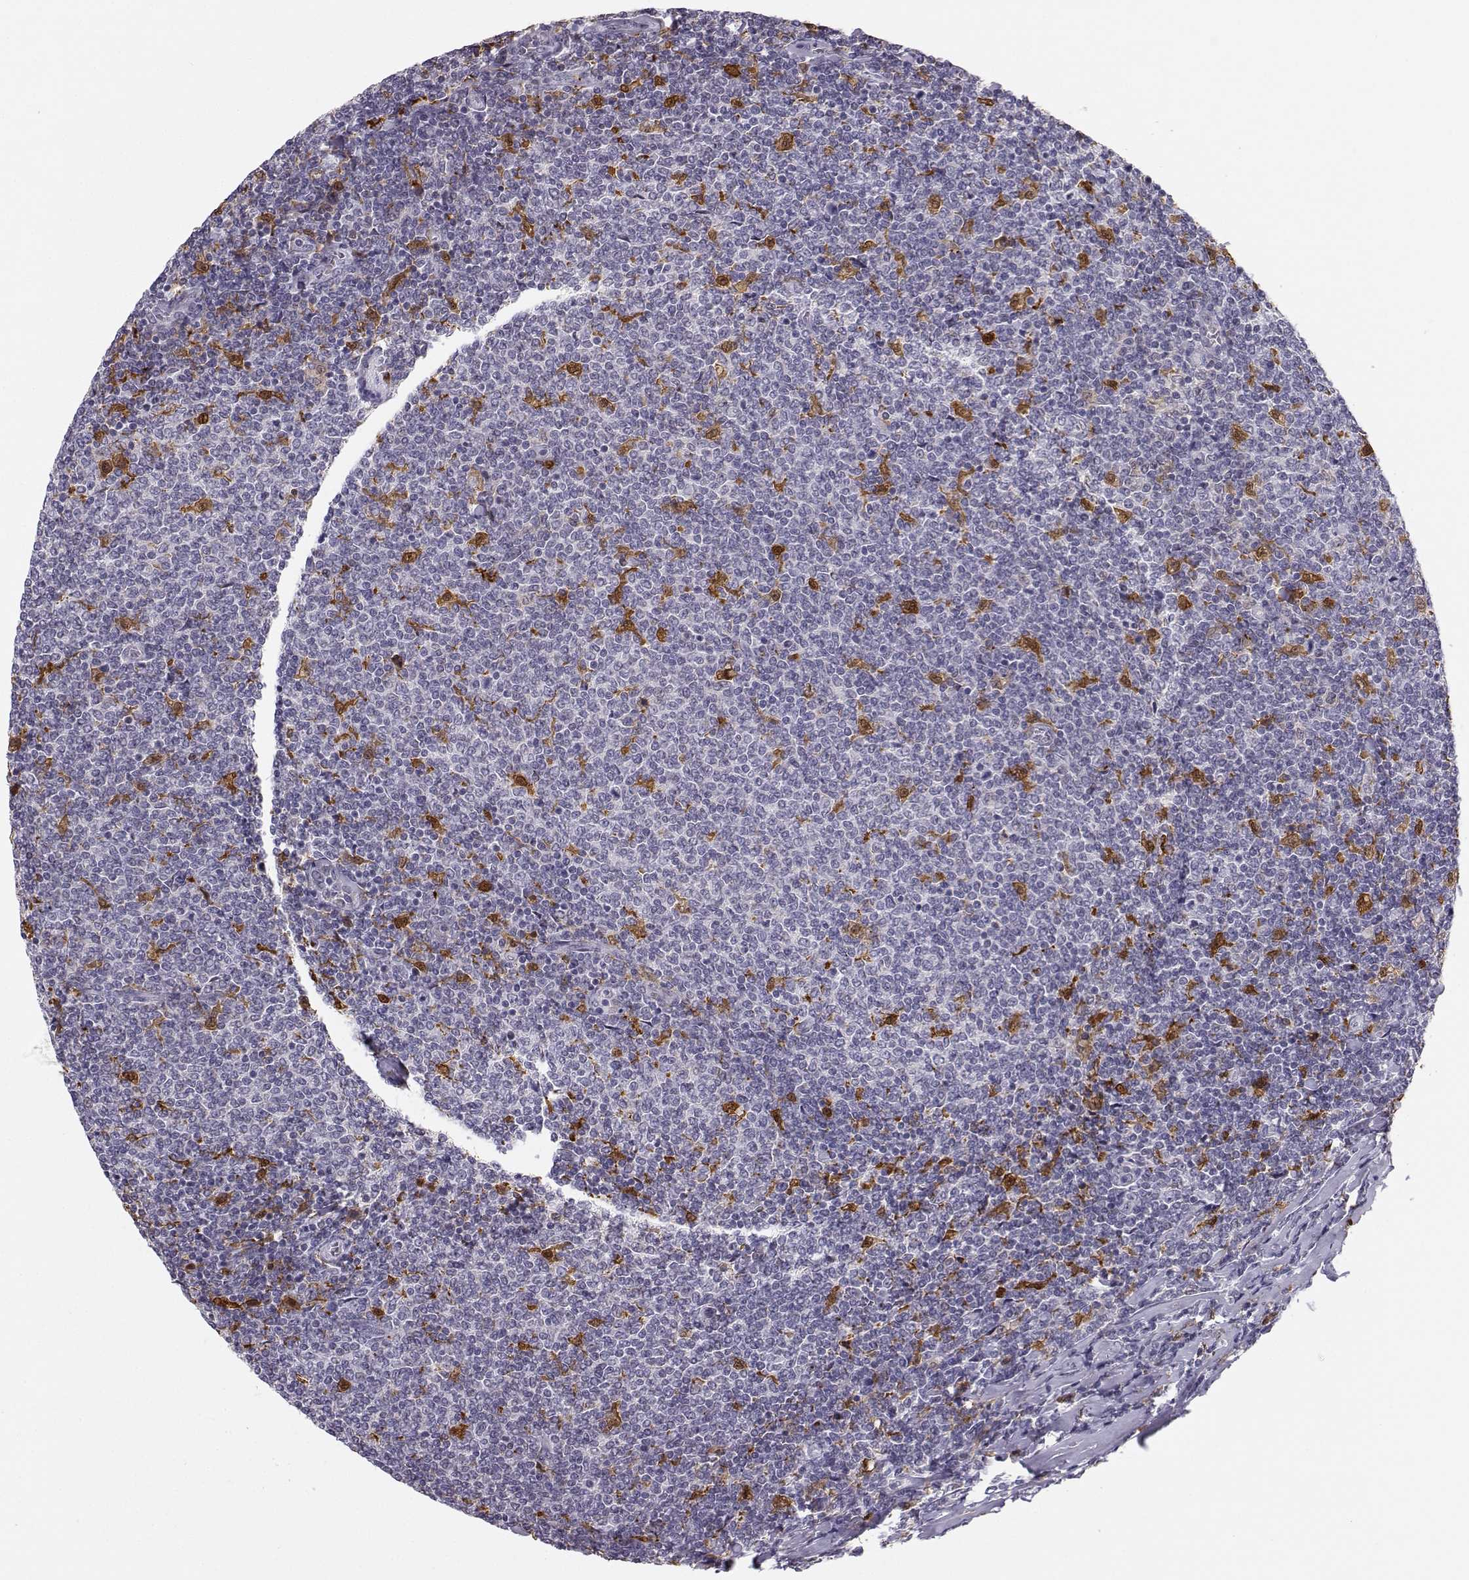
{"staining": {"intensity": "negative", "quantity": "none", "location": "none"}, "tissue": "lymphoma", "cell_type": "Tumor cells", "image_type": "cancer", "snomed": [{"axis": "morphology", "description": "Malignant lymphoma, non-Hodgkin's type, Low grade"}, {"axis": "topography", "description": "Lymph node"}], "caption": "Immunohistochemical staining of low-grade malignant lymphoma, non-Hodgkin's type displays no significant staining in tumor cells.", "gene": "HTR7", "patient": {"sex": "male", "age": 52}}